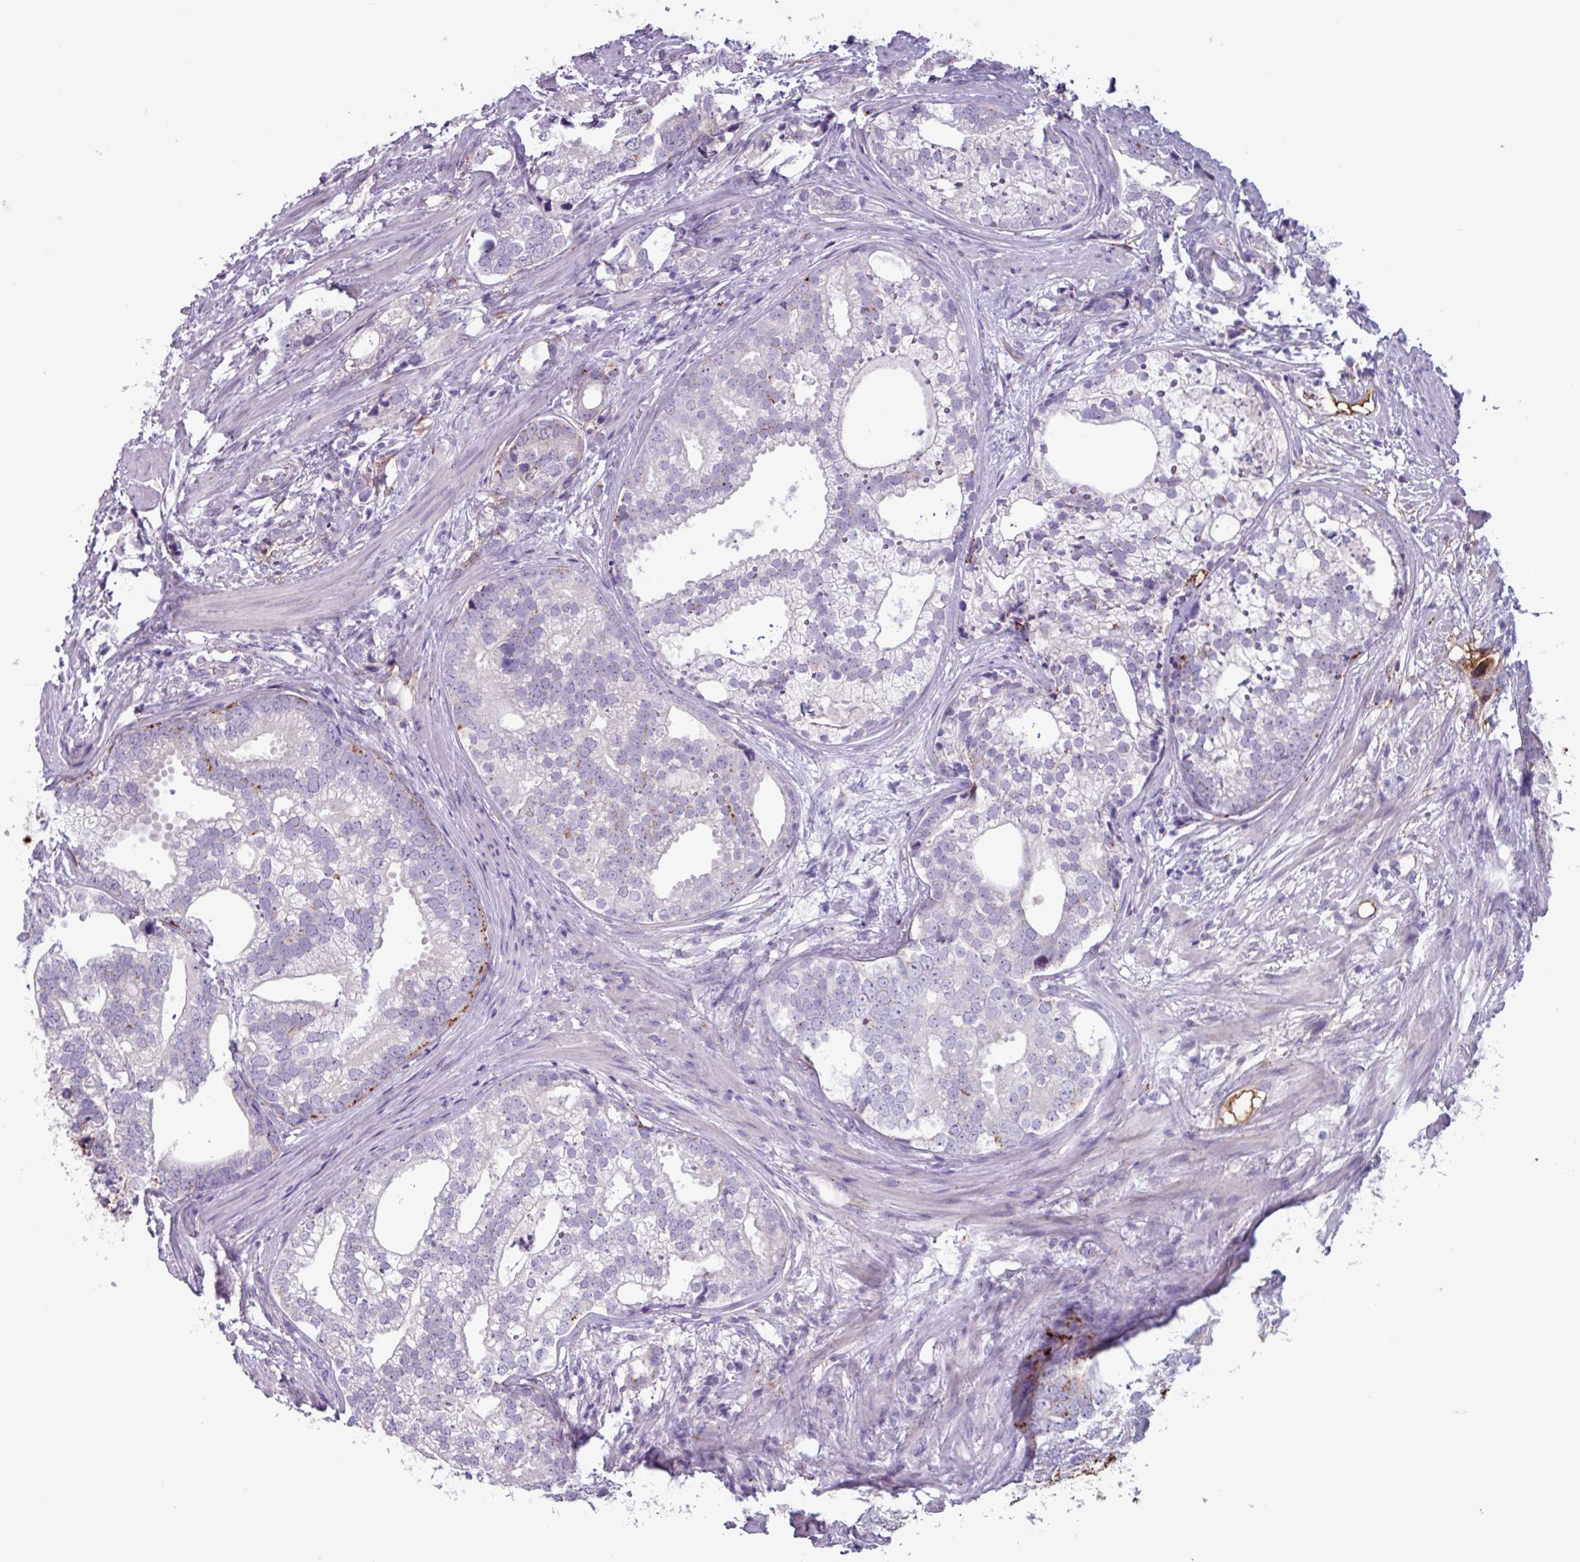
{"staining": {"intensity": "negative", "quantity": "none", "location": "none"}, "tissue": "prostate cancer", "cell_type": "Tumor cells", "image_type": "cancer", "snomed": [{"axis": "morphology", "description": "Adenocarcinoma, High grade"}, {"axis": "topography", "description": "Prostate"}], "caption": "Tumor cells show no significant protein expression in prostate high-grade adenocarcinoma.", "gene": "PLIN2", "patient": {"sex": "male", "age": 75}}